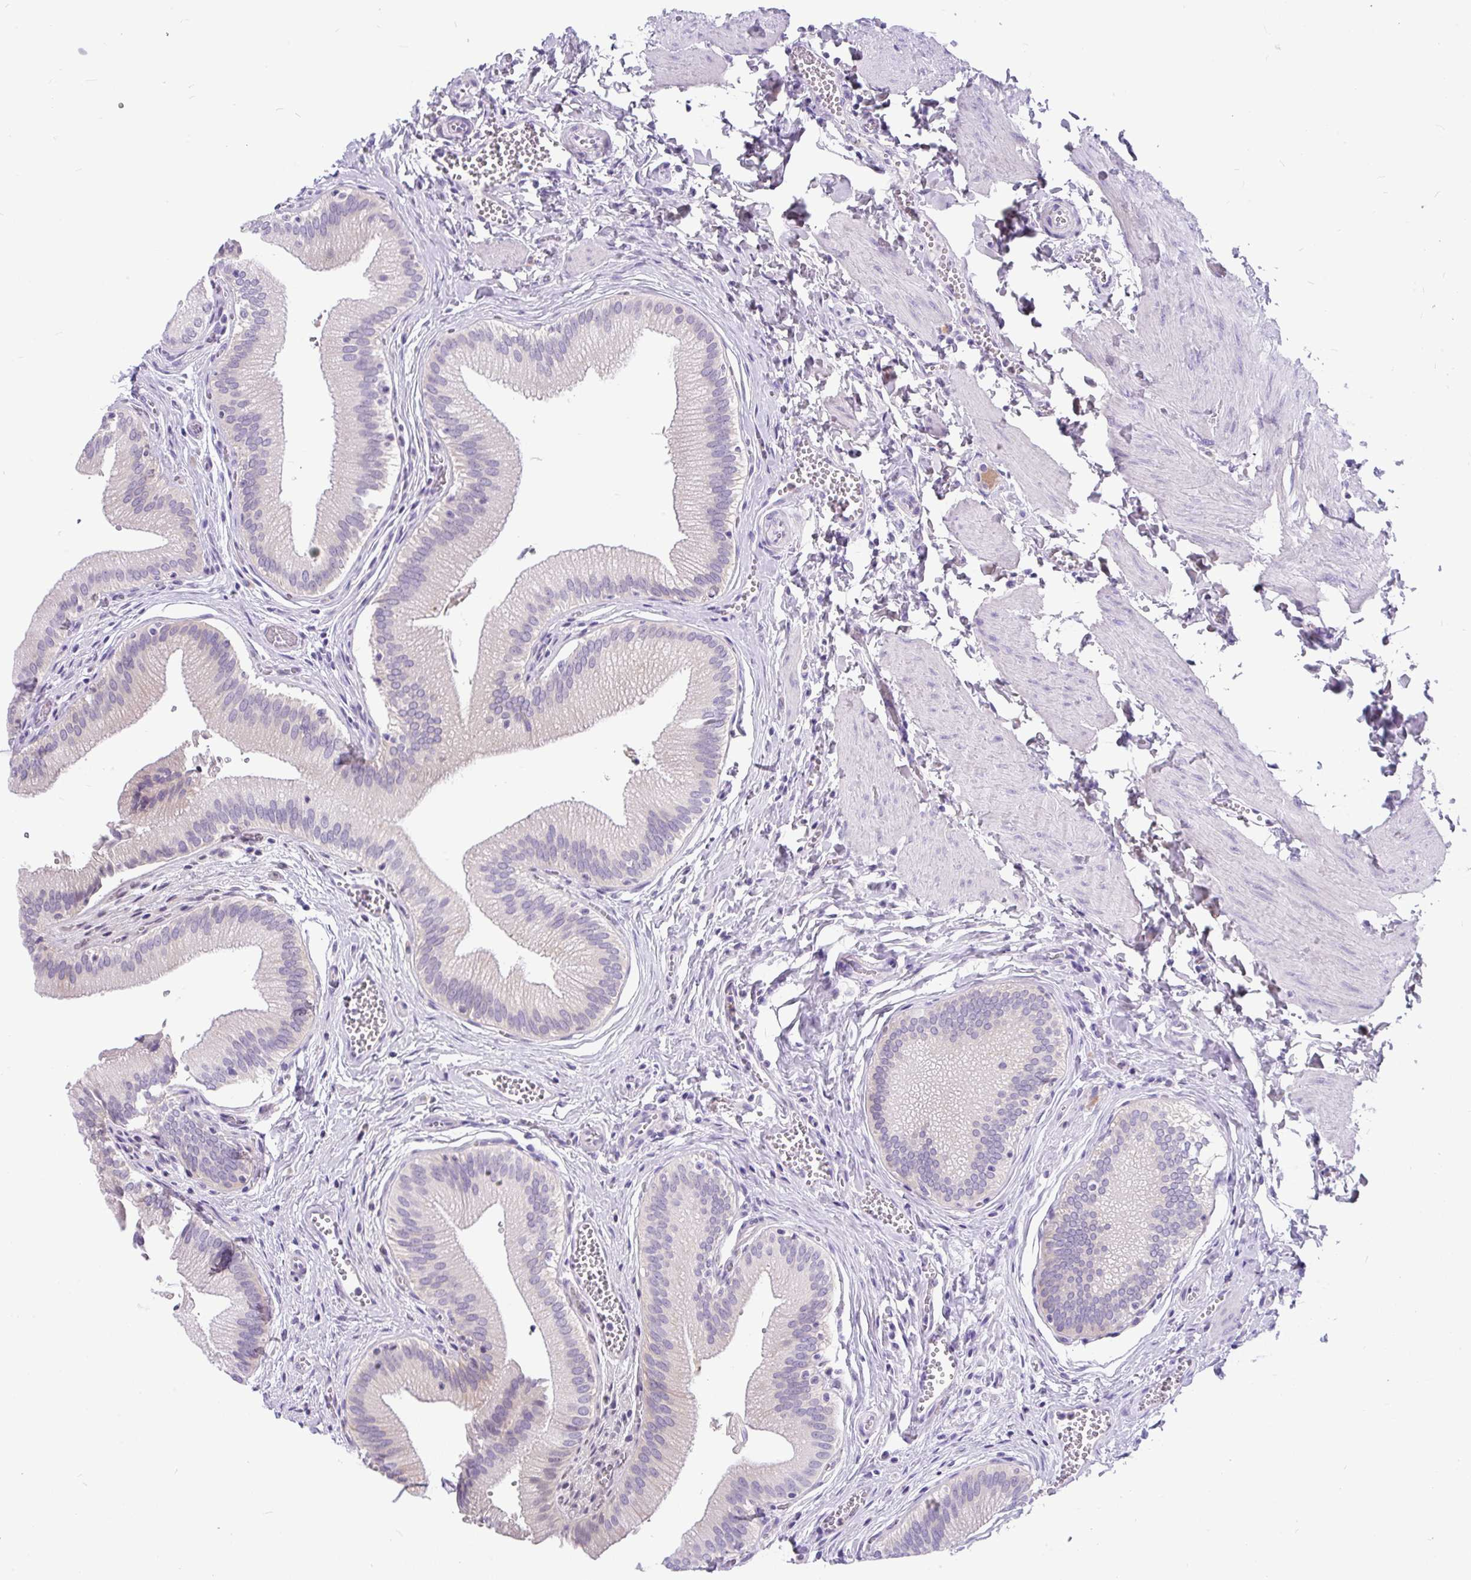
{"staining": {"intensity": "moderate", "quantity": "<25%", "location": "cytoplasmic/membranous"}, "tissue": "gallbladder", "cell_type": "Glandular cells", "image_type": "normal", "snomed": [{"axis": "morphology", "description": "Normal tissue, NOS"}, {"axis": "topography", "description": "Gallbladder"}], "caption": "Brown immunohistochemical staining in normal human gallbladder displays moderate cytoplasmic/membranous staining in about <25% of glandular cells. The staining was performed using DAB (3,3'-diaminobenzidine) to visualize the protein expression in brown, while the nuclei were stained in blue with hematoxylin (Magnification: 20x).", "gene": "KIAA2013", "patient": {"sex": "male", "age": 17}}